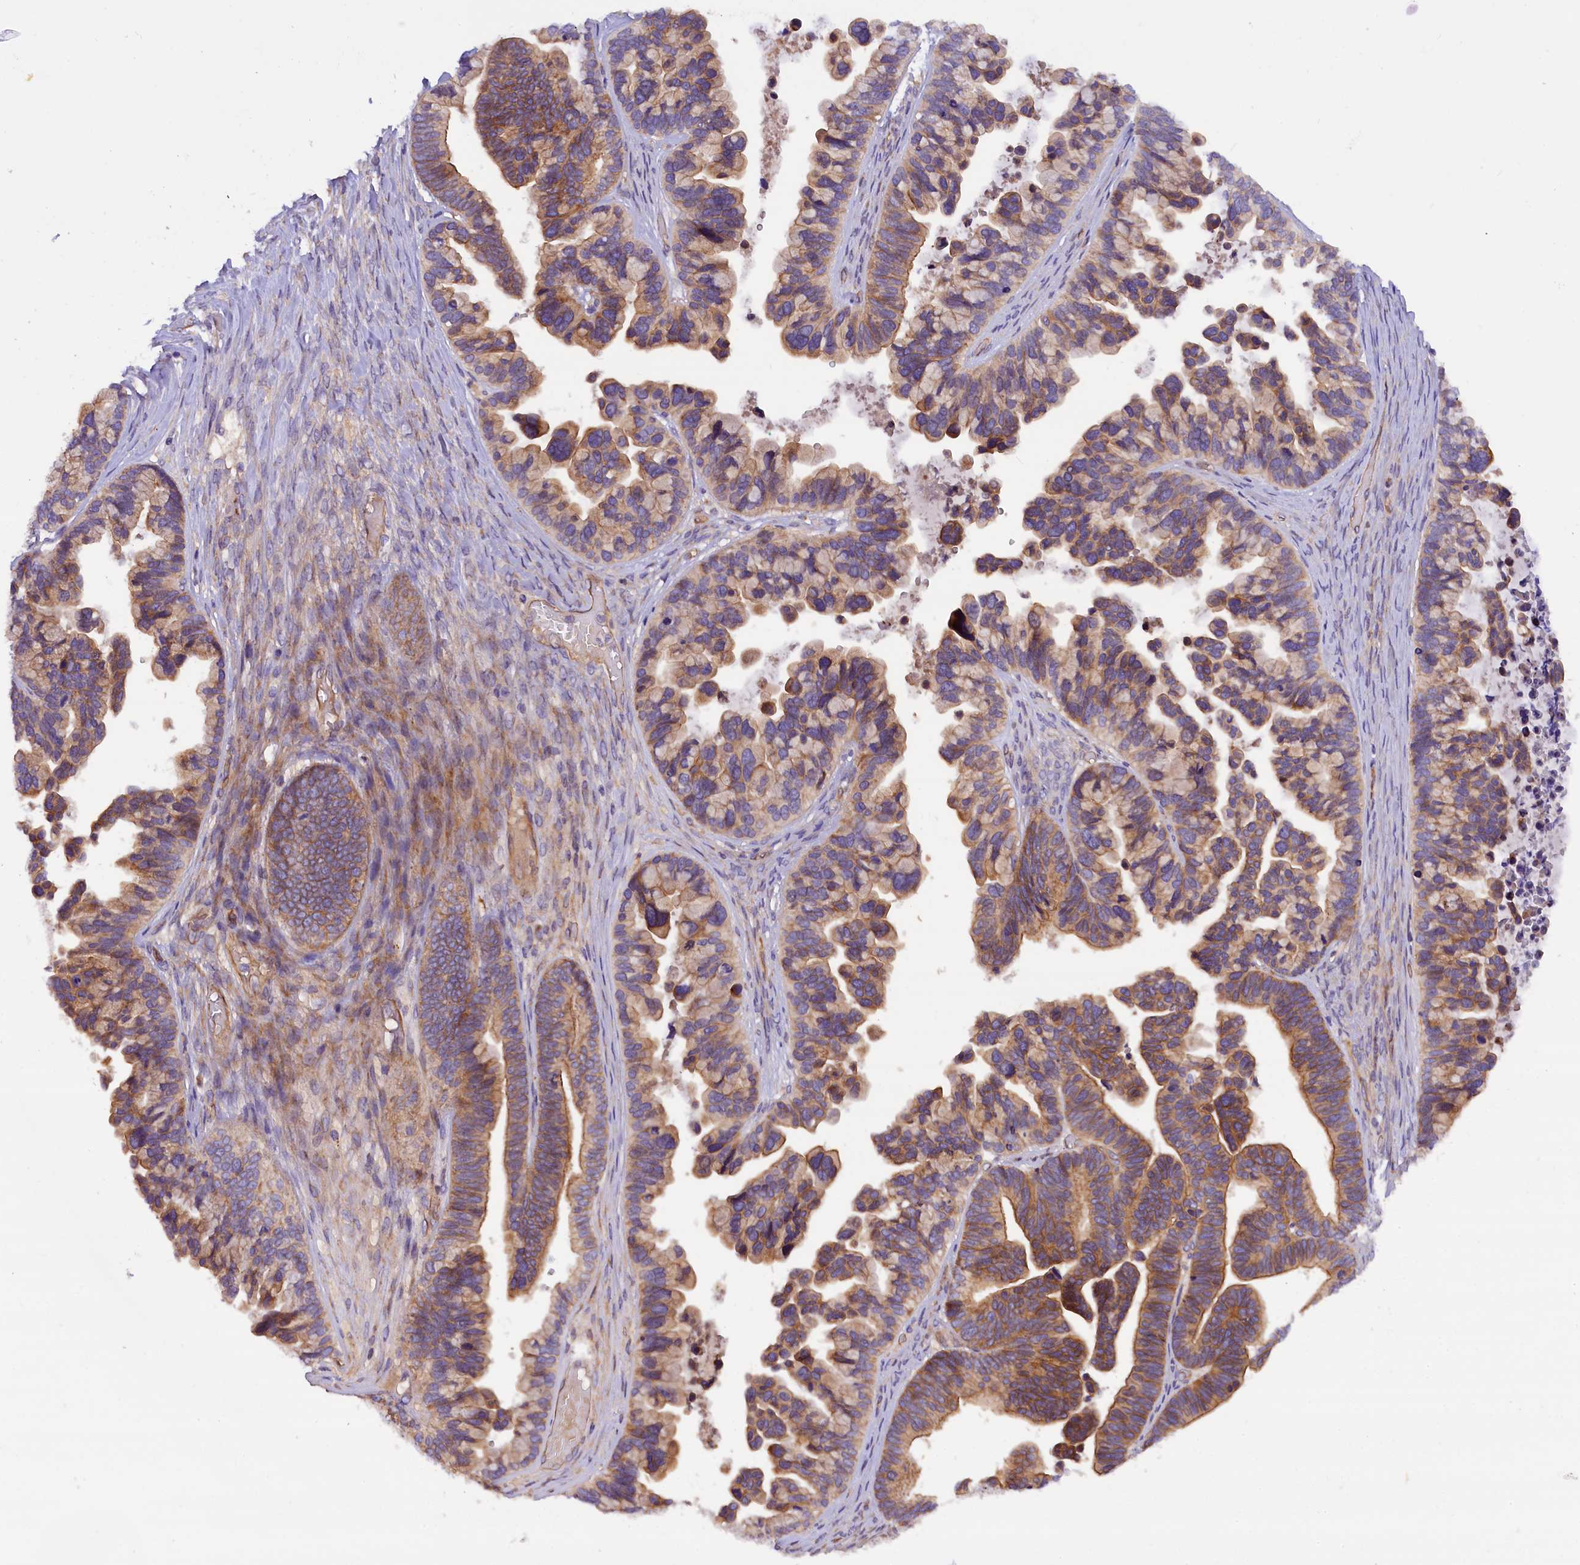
{"staining": {"intensity": "moderate", "quantity": ">75%", "location": "cytoplasmic/membranous"}, "tissue": "ovarian cancer", "cell_type": "Tumor cells", "image_type": "cancer", "snomed": [{"axis": "morphology", "description": "Cystadenocarcinoma, serous, NOS"}, {"axis": "topography", "description": "Ovary"}], "caption": "DAB immunohistochemical staining of ovarian serous cystadenocarcinoma shows moderate cytoplasmic/membranous protein staining in approximately >75% of tumor cells. (Stains: DAB (3,3'-diaminobenzidine) in brown, nuclei in blue, Microscopy: brightfield microscopy at high magnification).", "gene": "ERMARD", "patient": {"sex": "female", "age": 56}}